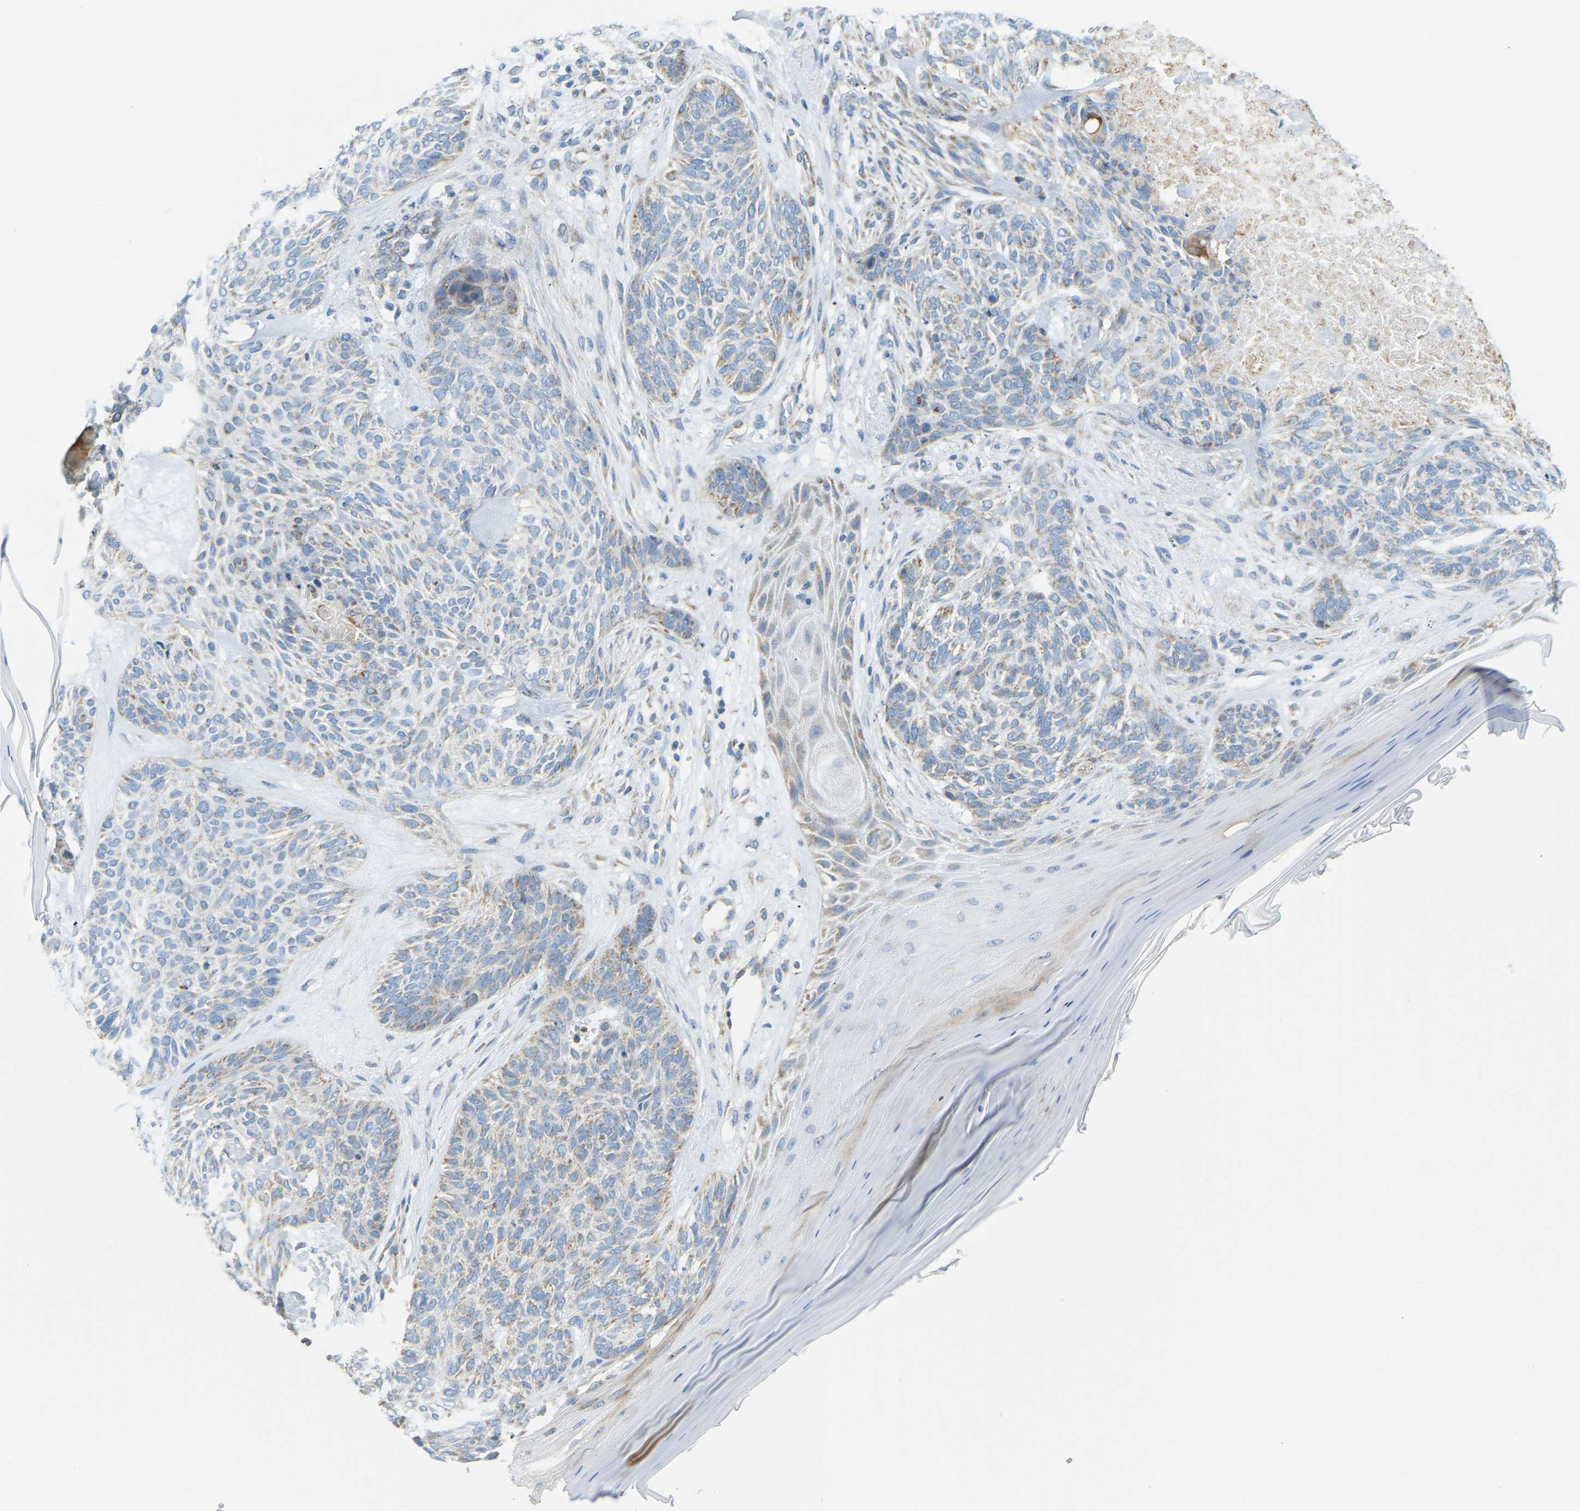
{"staining": {"intensity": "weak", "quantity": "<25%", "location": "cytoplasmic/membranous"}, "tissue": "skin cancer", "cell_type": "Tumor cells", "image_type": "cancer", "snomed": [{"axis": "morphology", "description": "Basal cell carcinoma"}, {"axis": "topography", "description": "Skin"}], "caption": "Basal cell carcinoma (skin) was stained to show a protein in brown. There is no significant staining in tumor cells.", "gene": "GDA", "patient": {"sex": "male", "age": 55}}